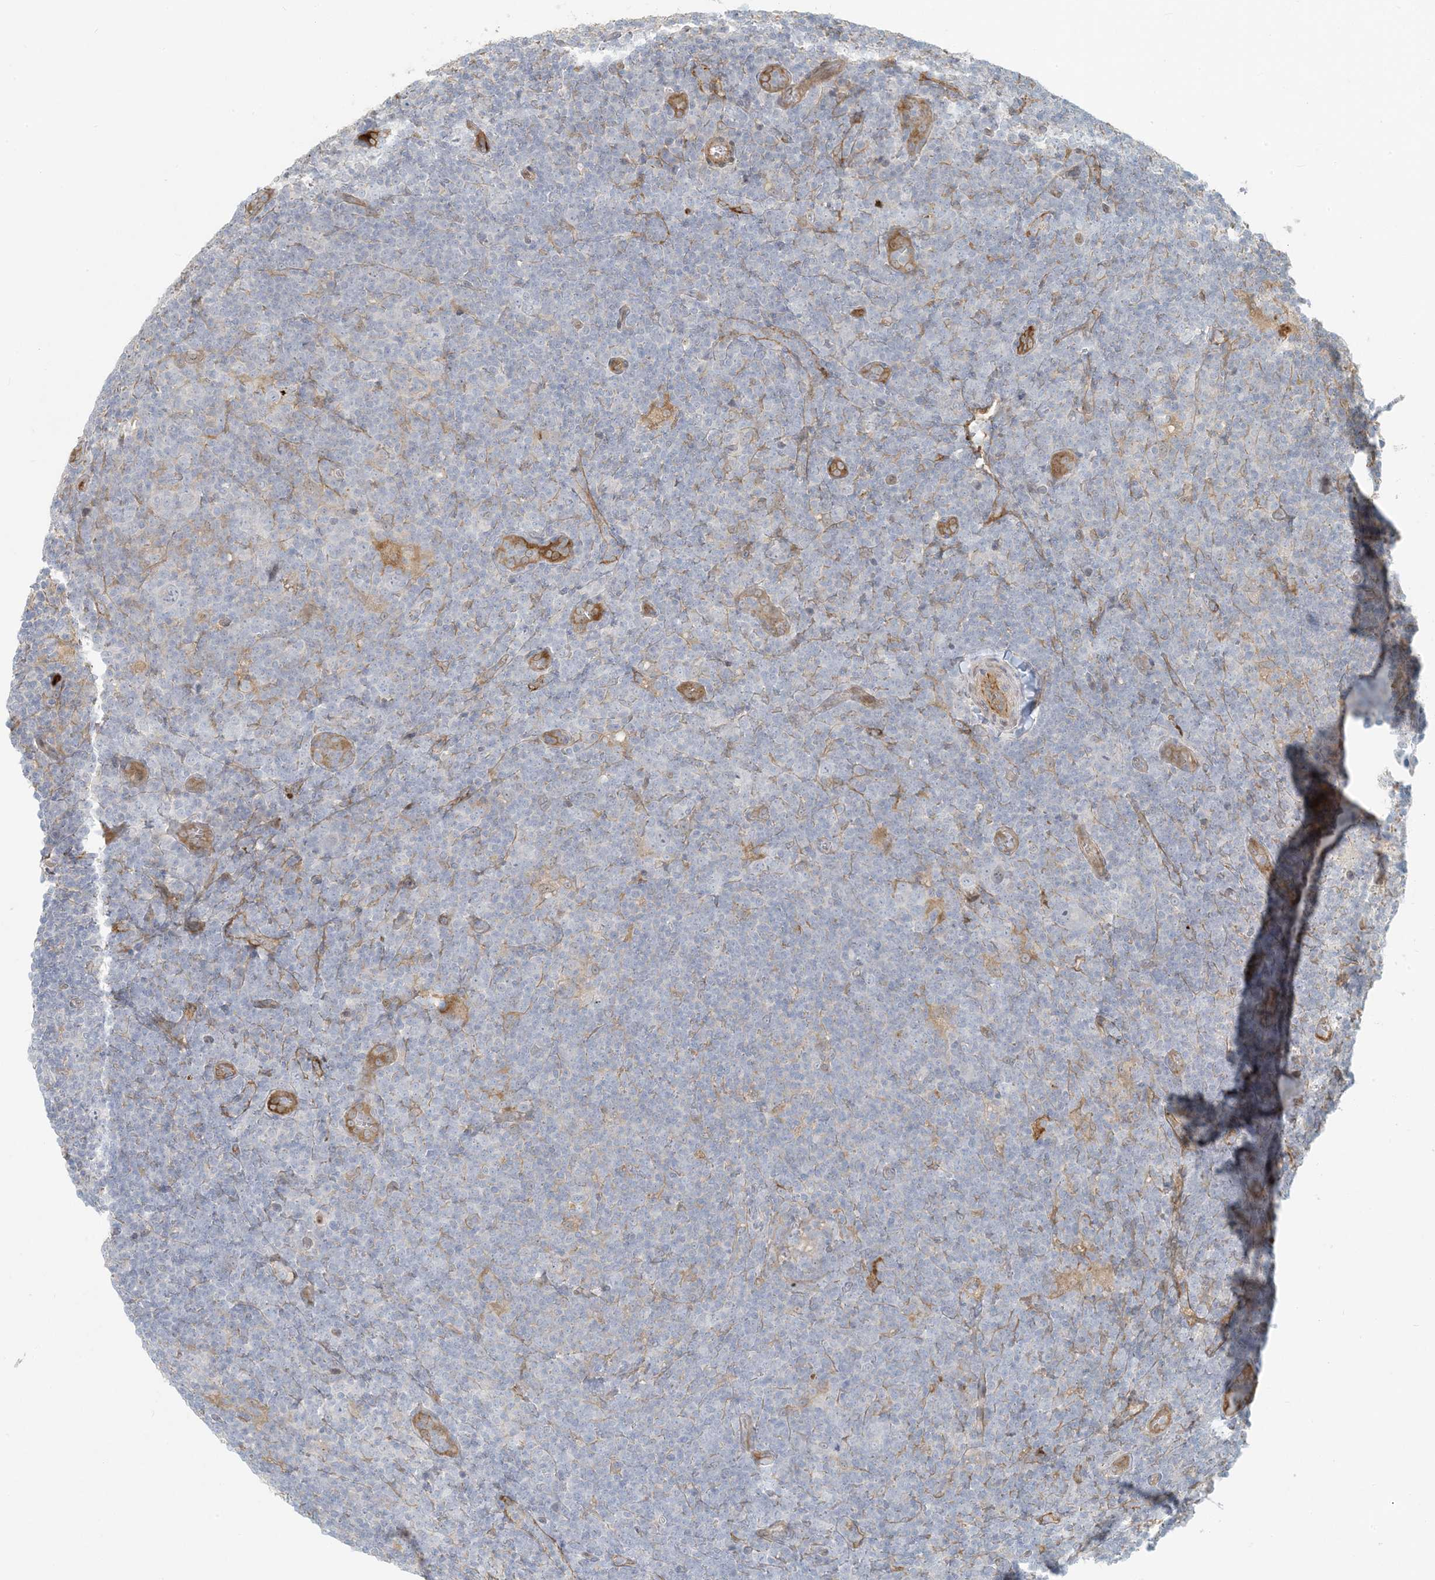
{"staining": {"intensity": "negative", "quantity": "none", "location": "none"}, "tissue": "lymphoma", "cell_type": "Tumor cells", "image_type": "cancer", "snomed": [{"axis": "morphology", "description": "Hodgkin's disease, NOS"}, {"axis": "topography", "description": "Lymph node"}], "caption": "Hodgkin's disease was stained to show a protein in brown. There is no significant expression in tumor cells.", "gene": "BCORL1", "patient": {"sex": "female", "age": 57}}